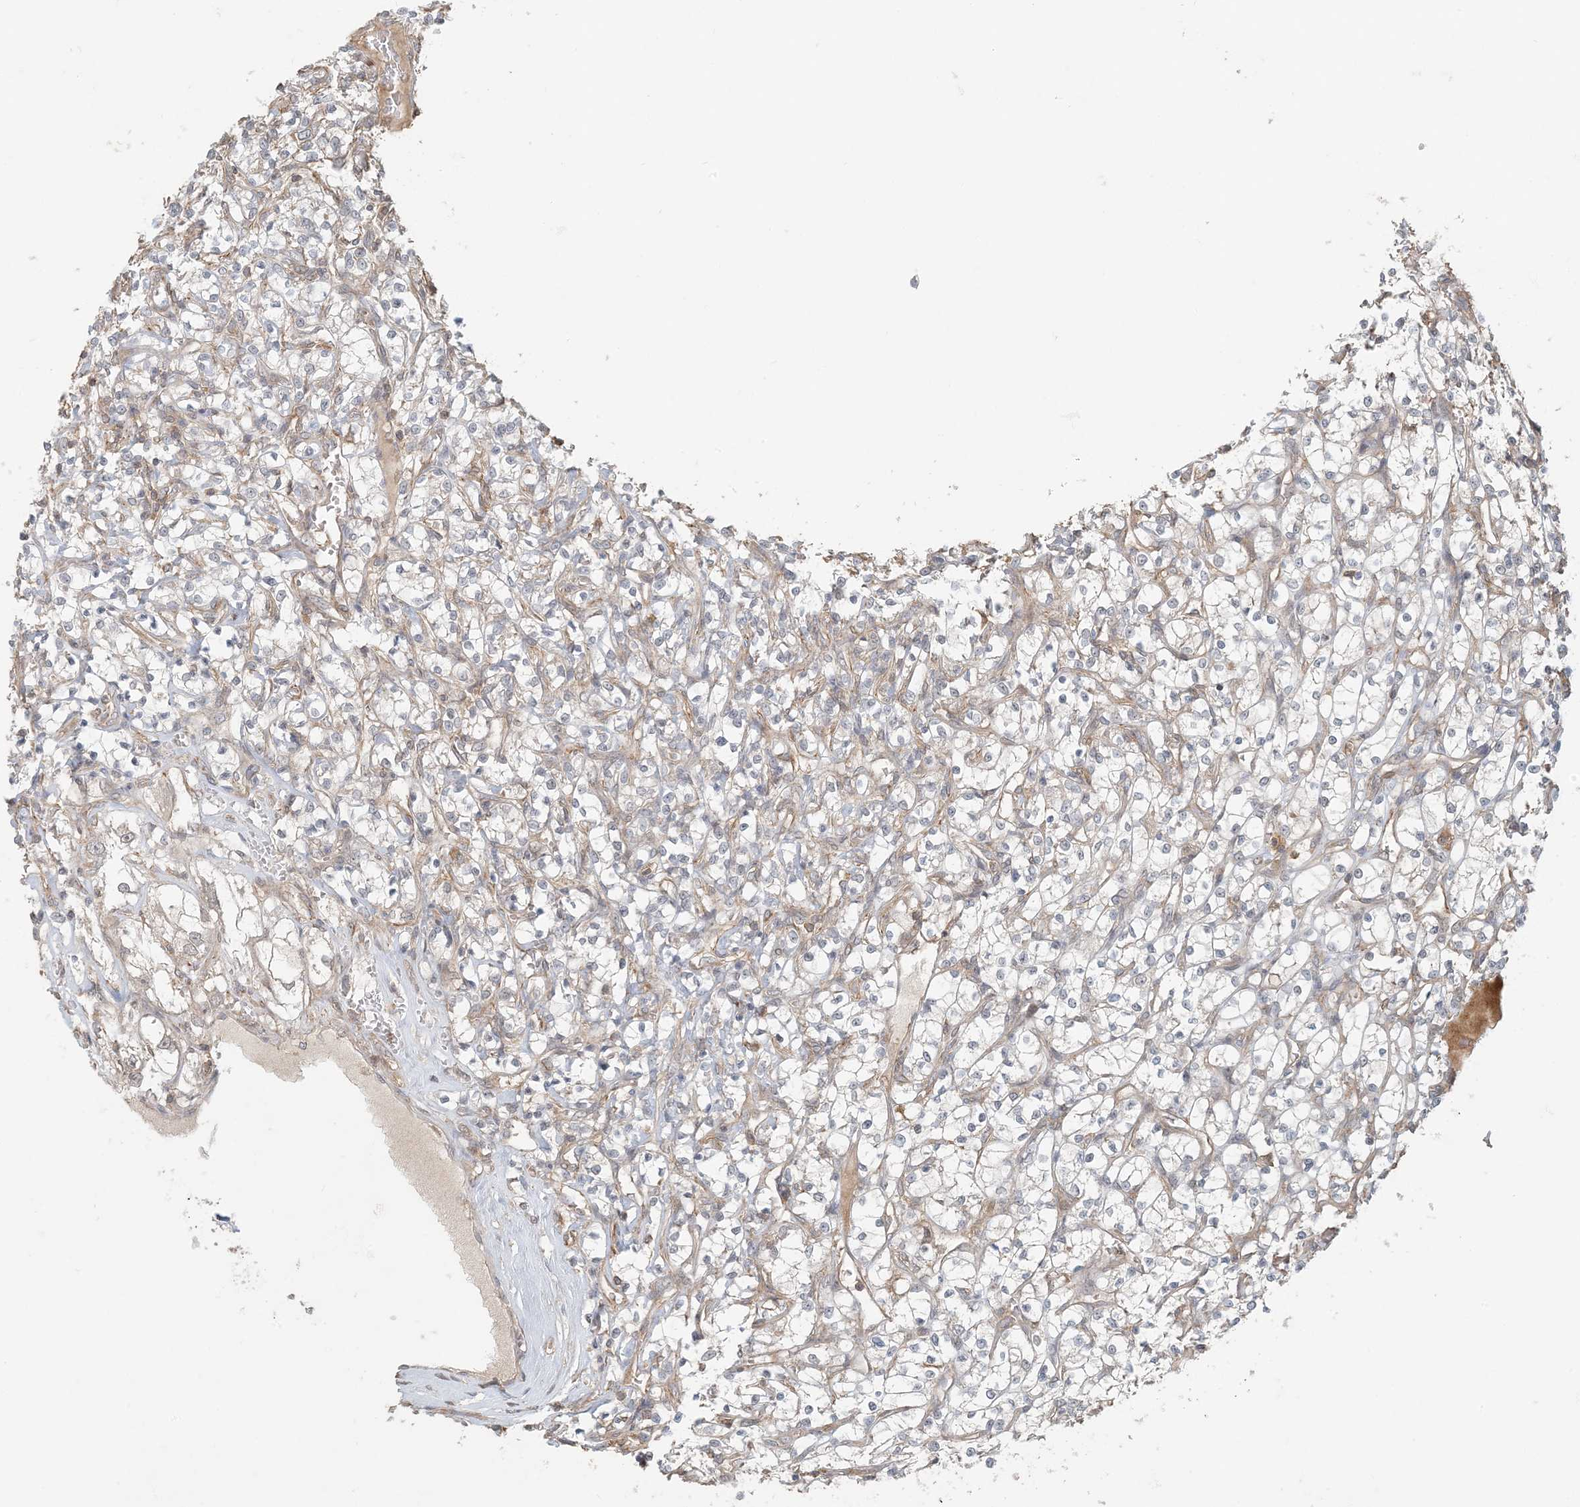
{"staining": {"intensity": "negative", "quantity": "none", "location": "none"}, "tissue": "renal cancer", "cell_type": "Tumor cells", "image_type": "cancer", "snomed": [{"axis": "morphology", "description": "Adenocarcinoma, NOS"}, {"axis": "topography", "description": "Kidney"}], "caption": "Tumor cells show no significant positivity in adenocarcinoma (renal).", "gene": "OBI1", "patient": {"sex": "female", "age": 69}}